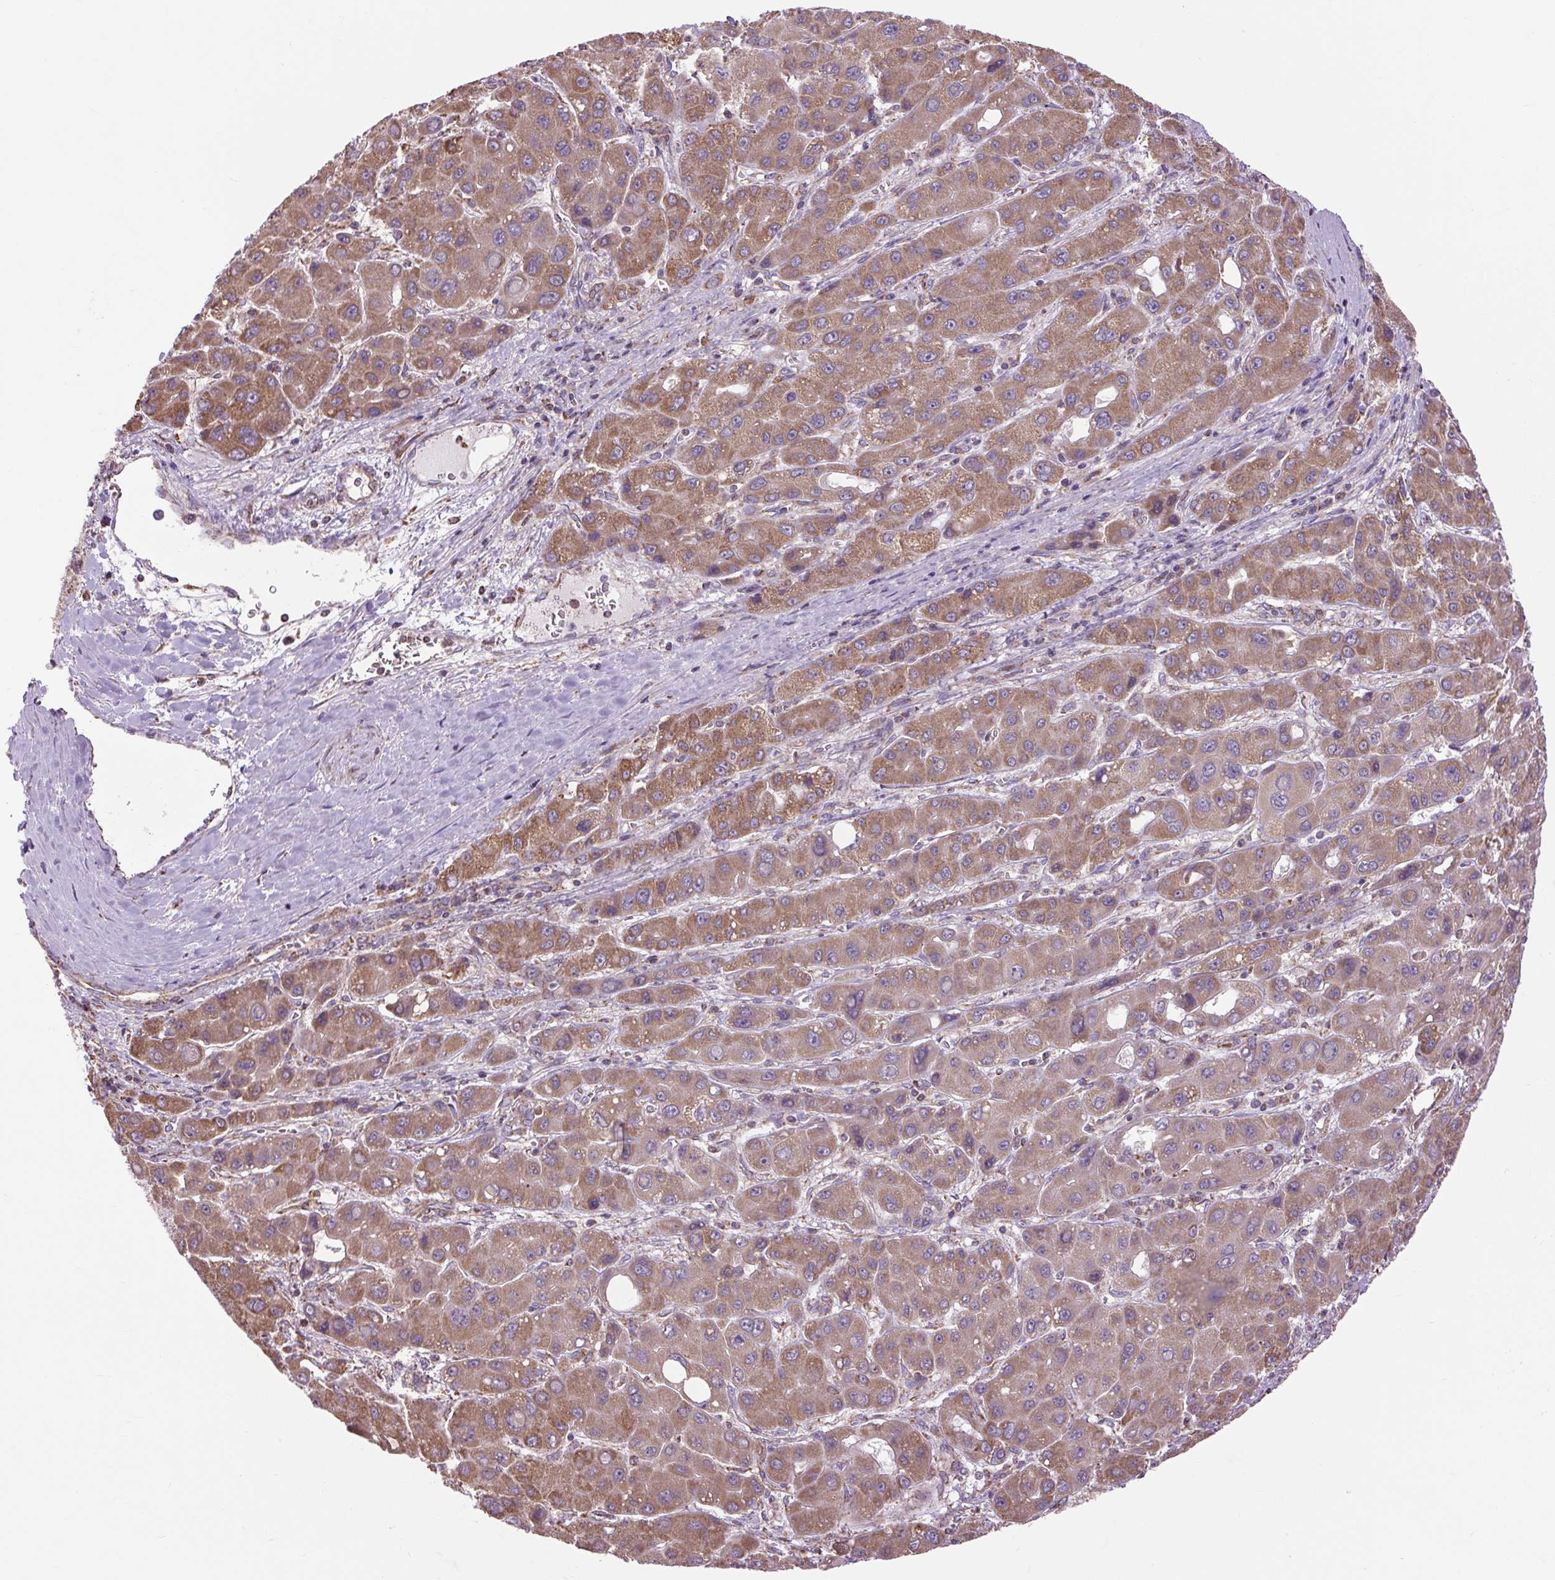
{"staining": {"intensity": "moderate", "quantity": ">75%", "location": "cytoplasmic/membranous"}, "tissue": "liver cancer", "cell_type": "Tumor cells", "image_type": "cancer", "snomed": [{"axis": "morphology", "description": "Carcinoma, Hepatocellular, NOS"}, {"axis": "topography", "description": "Liver"}], "caption": "A histopathology image of human hepatocellular carcinoma (liver) stained for a protein reveals moderate cytoplasmic/membranous brown staining in tumor cells.", "gene": "PLCG1", "patient": {"sex": "male", "age": 55}}